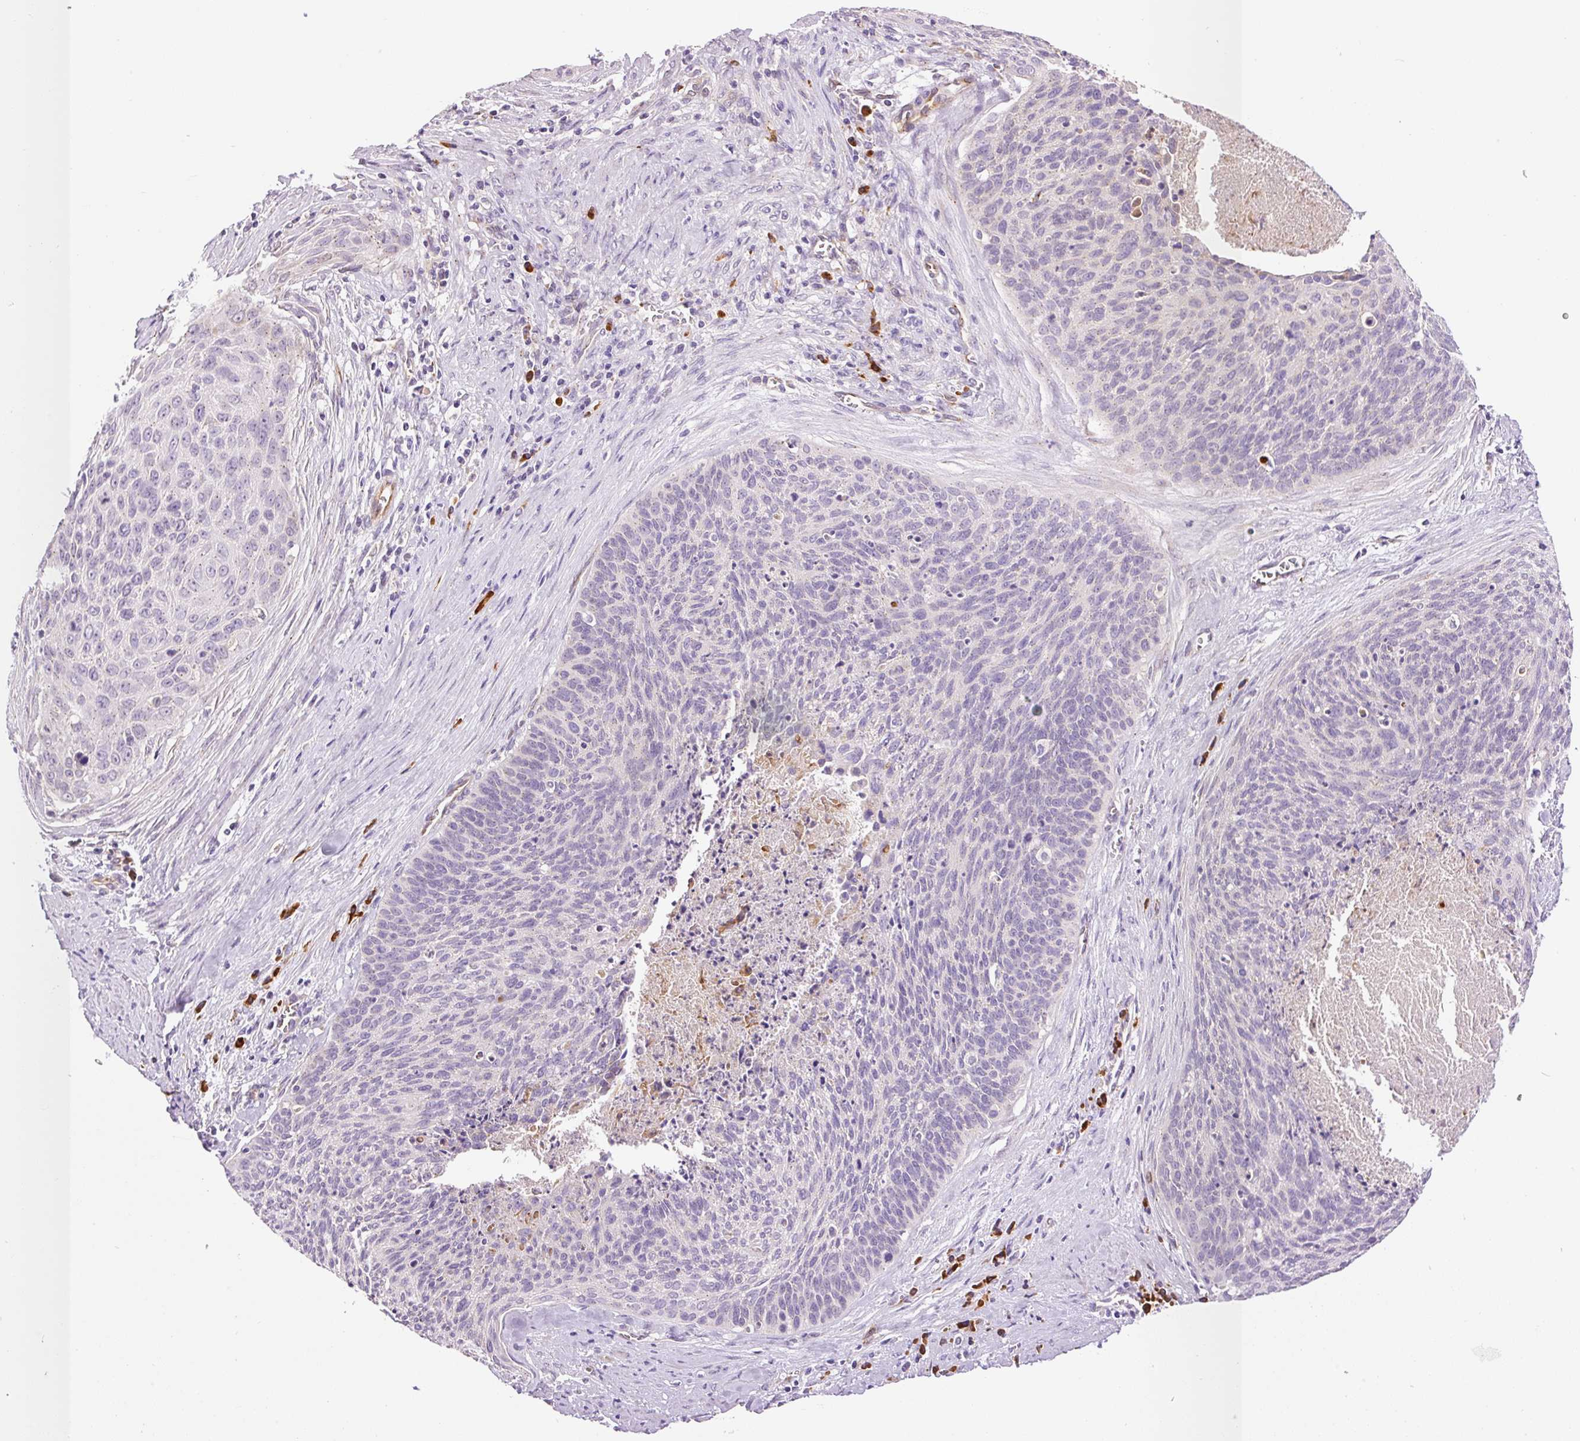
{"staining": {"intensity": "negative", "quantity": "none", "location": "none"}, "tissue": "cervical cancer", "cell_type": "Tumor cells", "image_type": "cancer", "snomed": [{"axis": "morphology", "description": "Squamous cell carcinoma, NOS"}, {"axis": "topography", "description": "Cervix"}], "caption": "Immunohistochemical staining of cervical squamous cell carcinoma exhibits no significant staining in tumor cells.", "gene": "PNPLA5", "patient": {"sex": "female", "age": 55}}